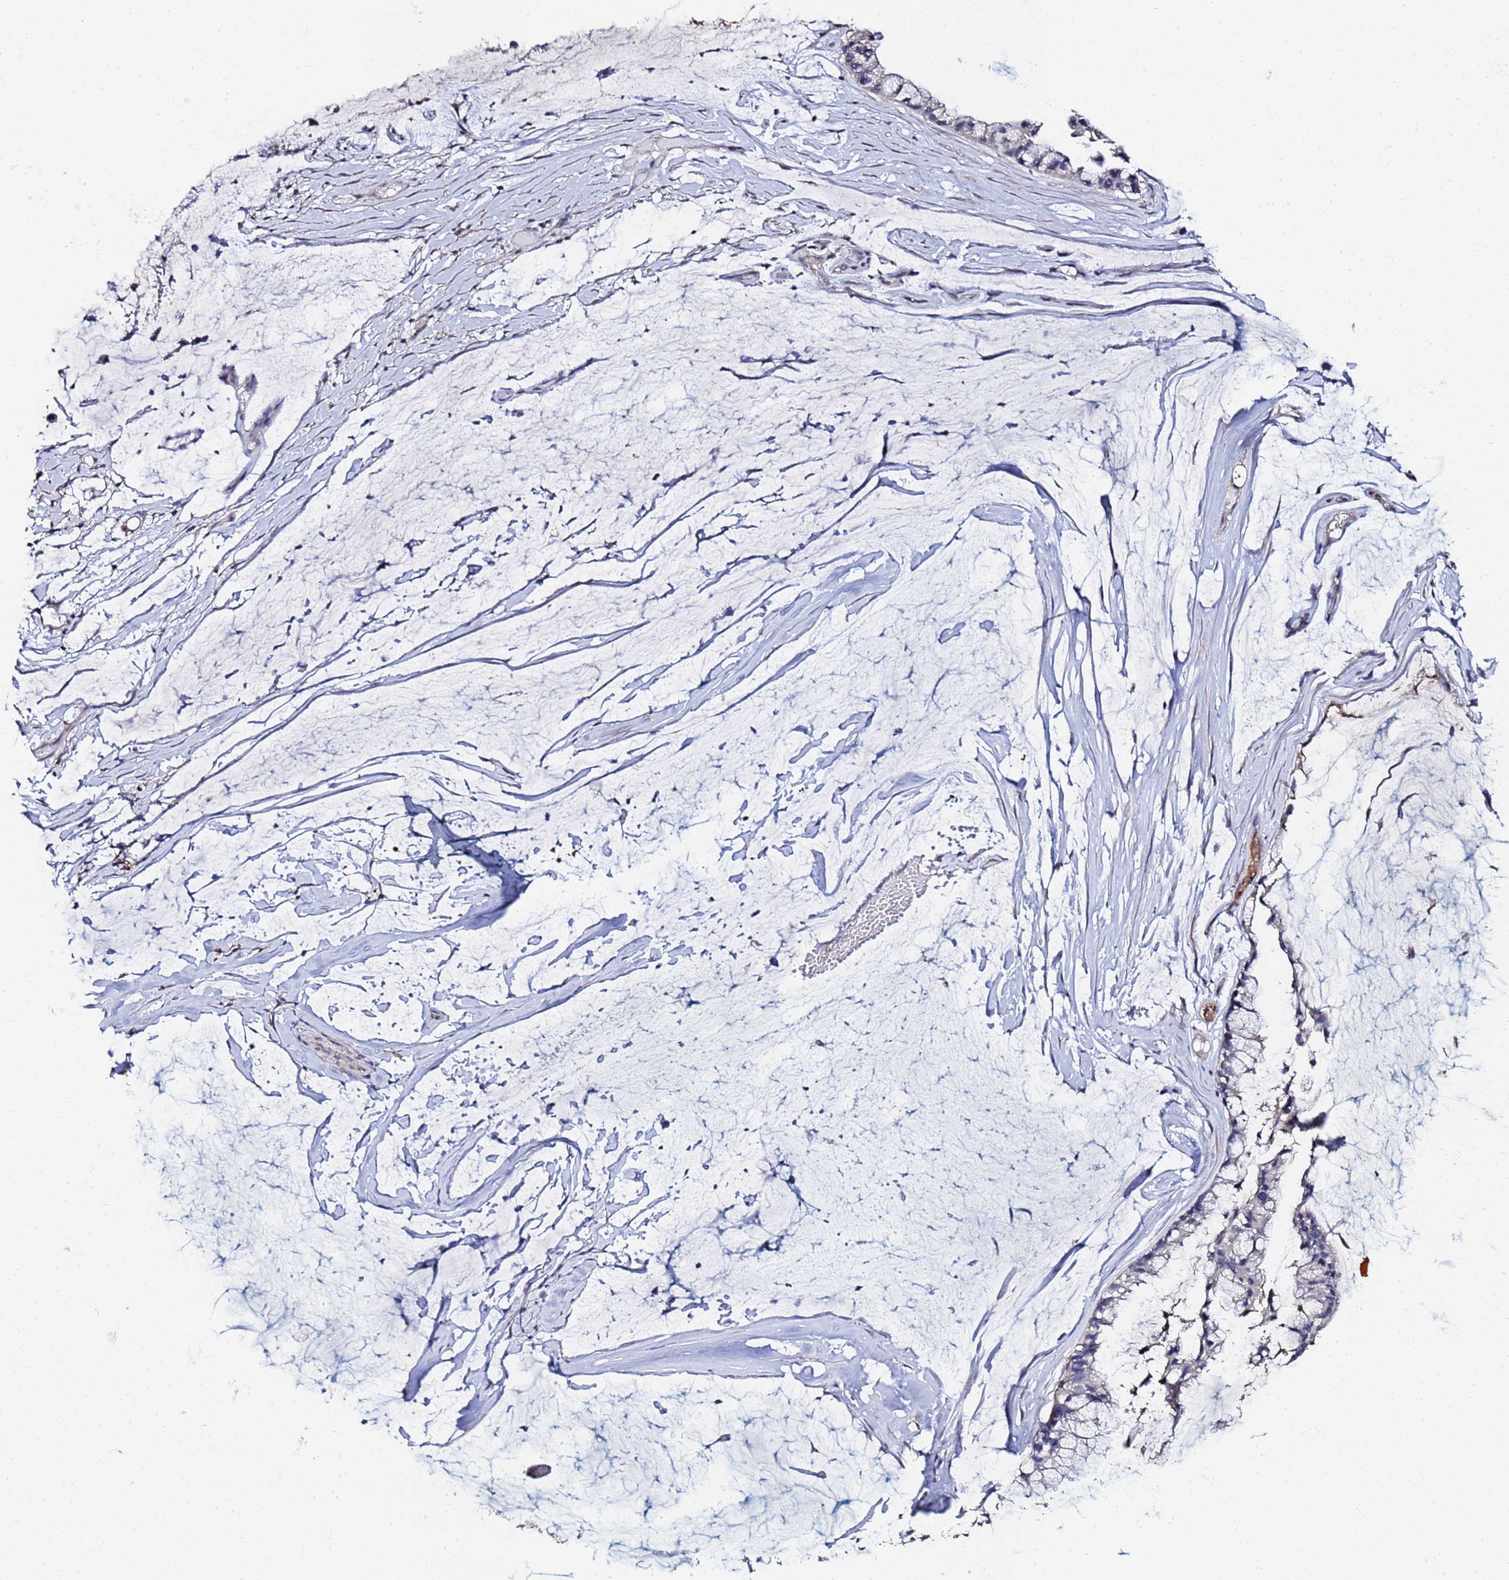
{"staining": {"intensity": "negative", "quantity": "none", "location": "none"}, "tissue": "ovarian cancer", "cell_type": "Tumor cells", "image_type": "cancer", "snomed": [{"axis": "morphology", "description": "Cystadenocarcinoma, mucinous, NOS"}, {"axis": "topography", "description": "Ovary"}], "caption": "A high-resolution micrograph shows immunohistochemistry staining of ovarian cancer (mucinous cystadenocarcinoma), which exhibits no significant positivity in tumor cells.", "gene": "TCP10L", "patient": {"sex": "female", "age": 39}}